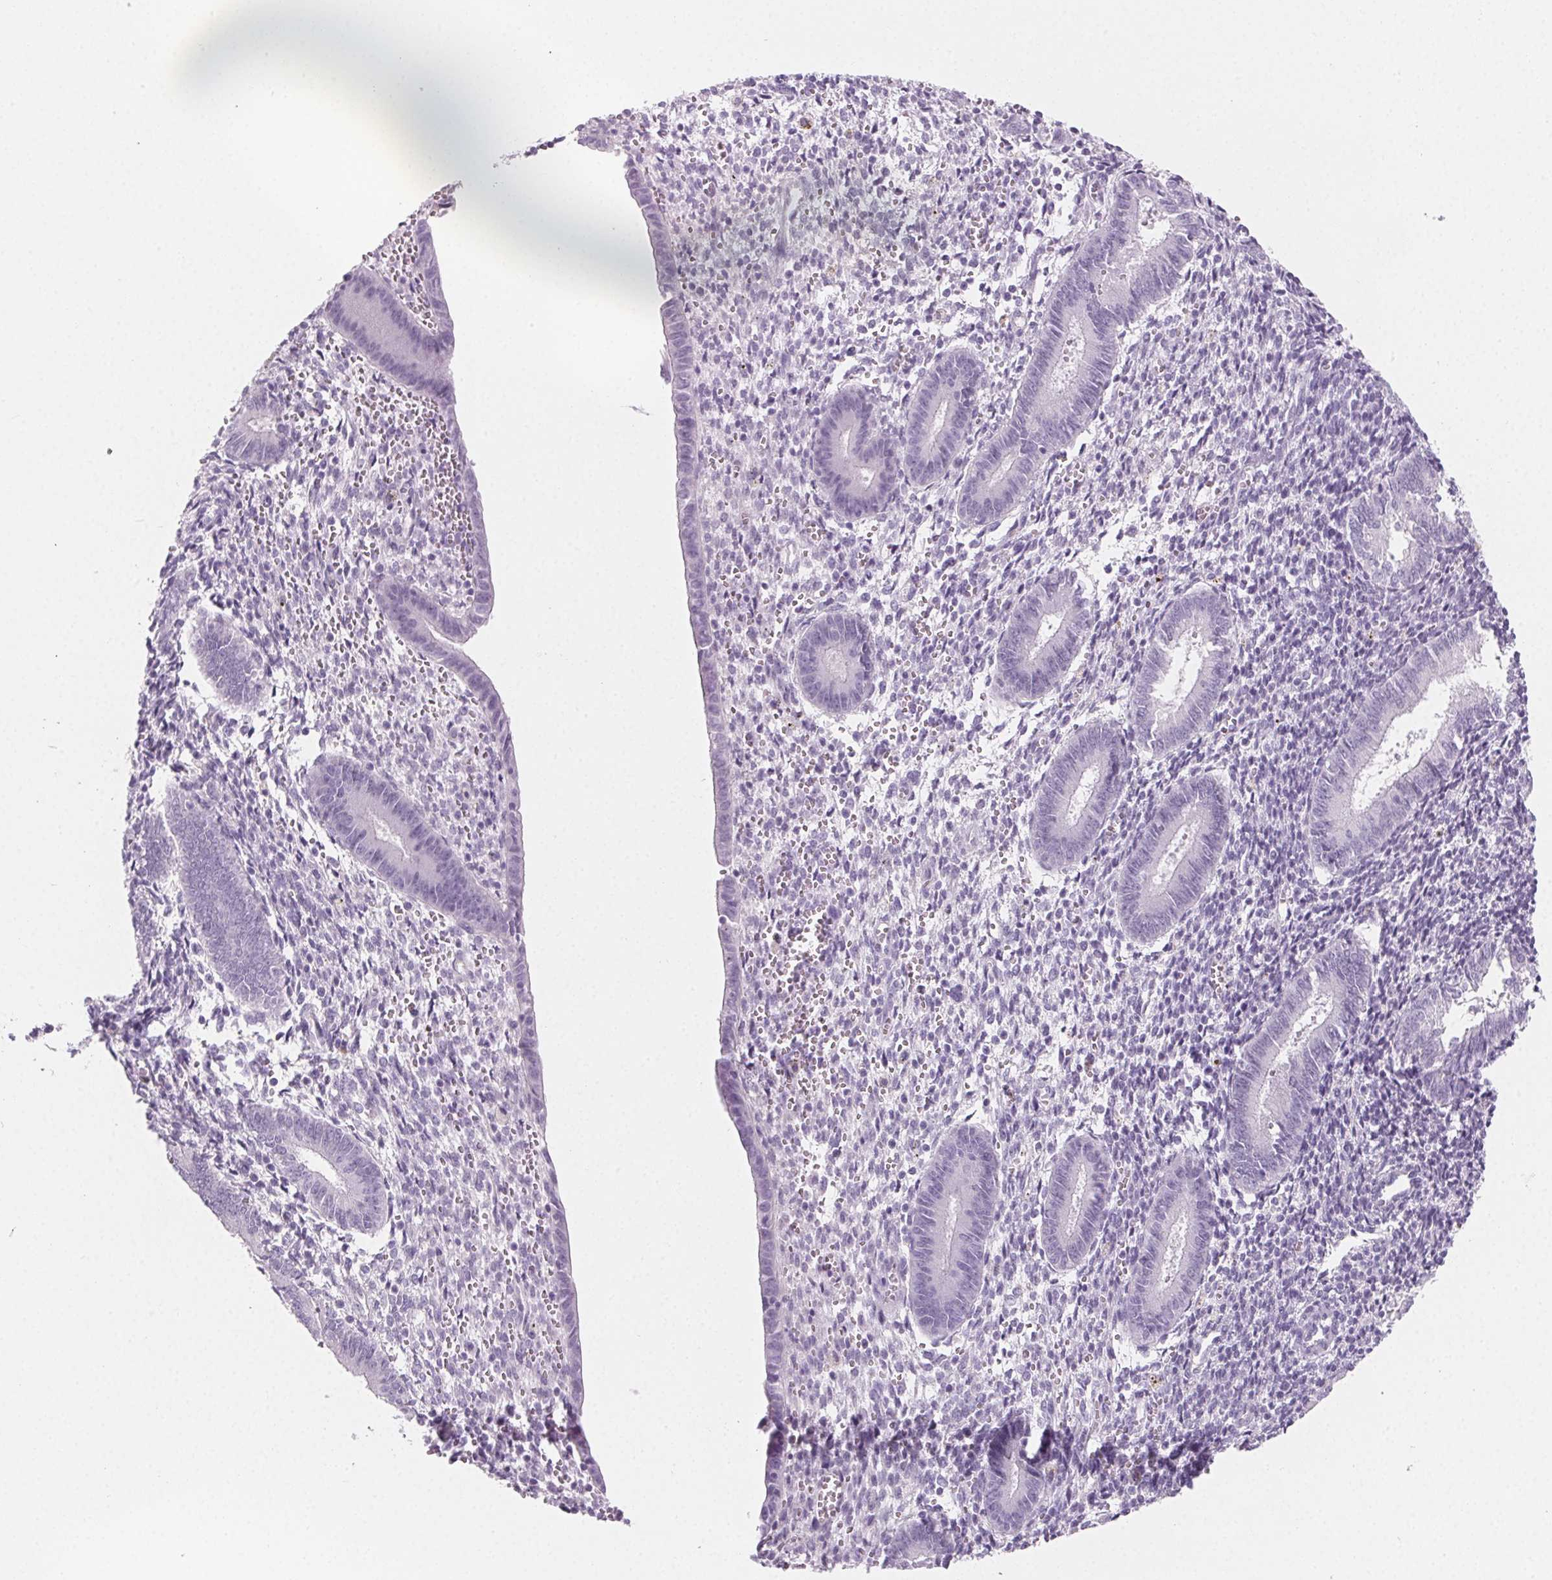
{"staining": {"intensity": "negative", "quantity": "none", "location": "none"}, "tissue": "endometrium", "cell_type": "Cells in endometrial stroma", "image_type": "normal", "snomed": [{"axis": "morphology", "description": "Normal tissue, NOS"}, {"axis": "topography", "description": "Endometrium"}], "caption": "This is an immunohistochemistry (IHC) micrograph of normal human endometrium. There is no staining in cells in endometrial stroma.", "gene": "PRSS1", "patient": {"sex": "female", "age": 25}}